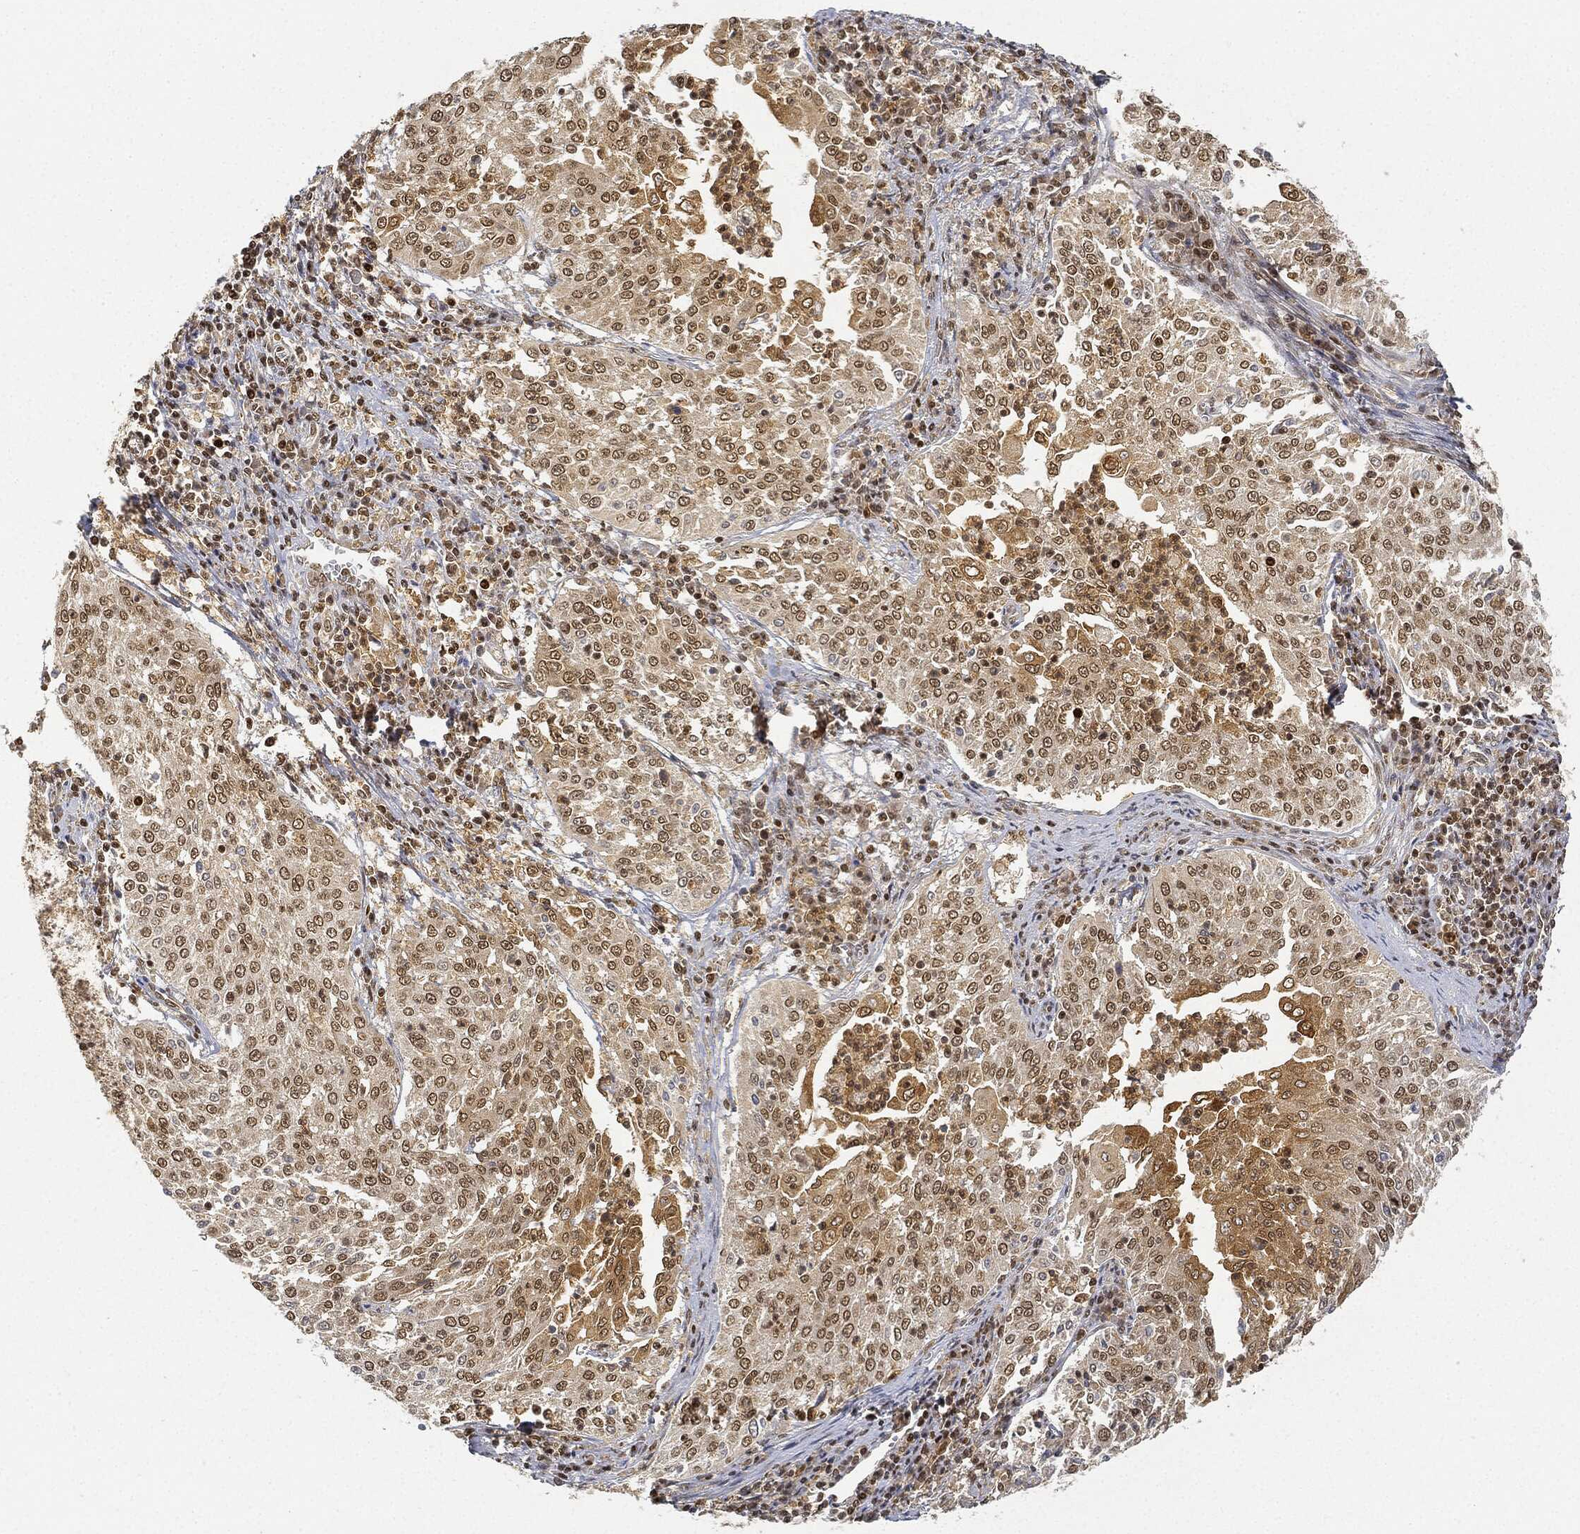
{"staining": {"intensity": "moderate", "quantity": "25%-75%", "location": "cytoplasmic/membranous,nuclear"}, "tissue": "cervical cancer", "cell_type": "Tumor cells", "image_type": "cancer", "snomed": [{"axis": "morphology", "description": "Squamous cell carcinoma, NOS"}, {"axis": "topography", "description": "Cervix"}], "caption": "About 25%-75% of tumor cells in cervical cancer demonstrate moderate cytoplasmic/membranous and nuclear protein positivity as visualized by brown immunohistochemical staining.", "gene": "CIB1", "patient": {"sex": "female", "age": 41}}